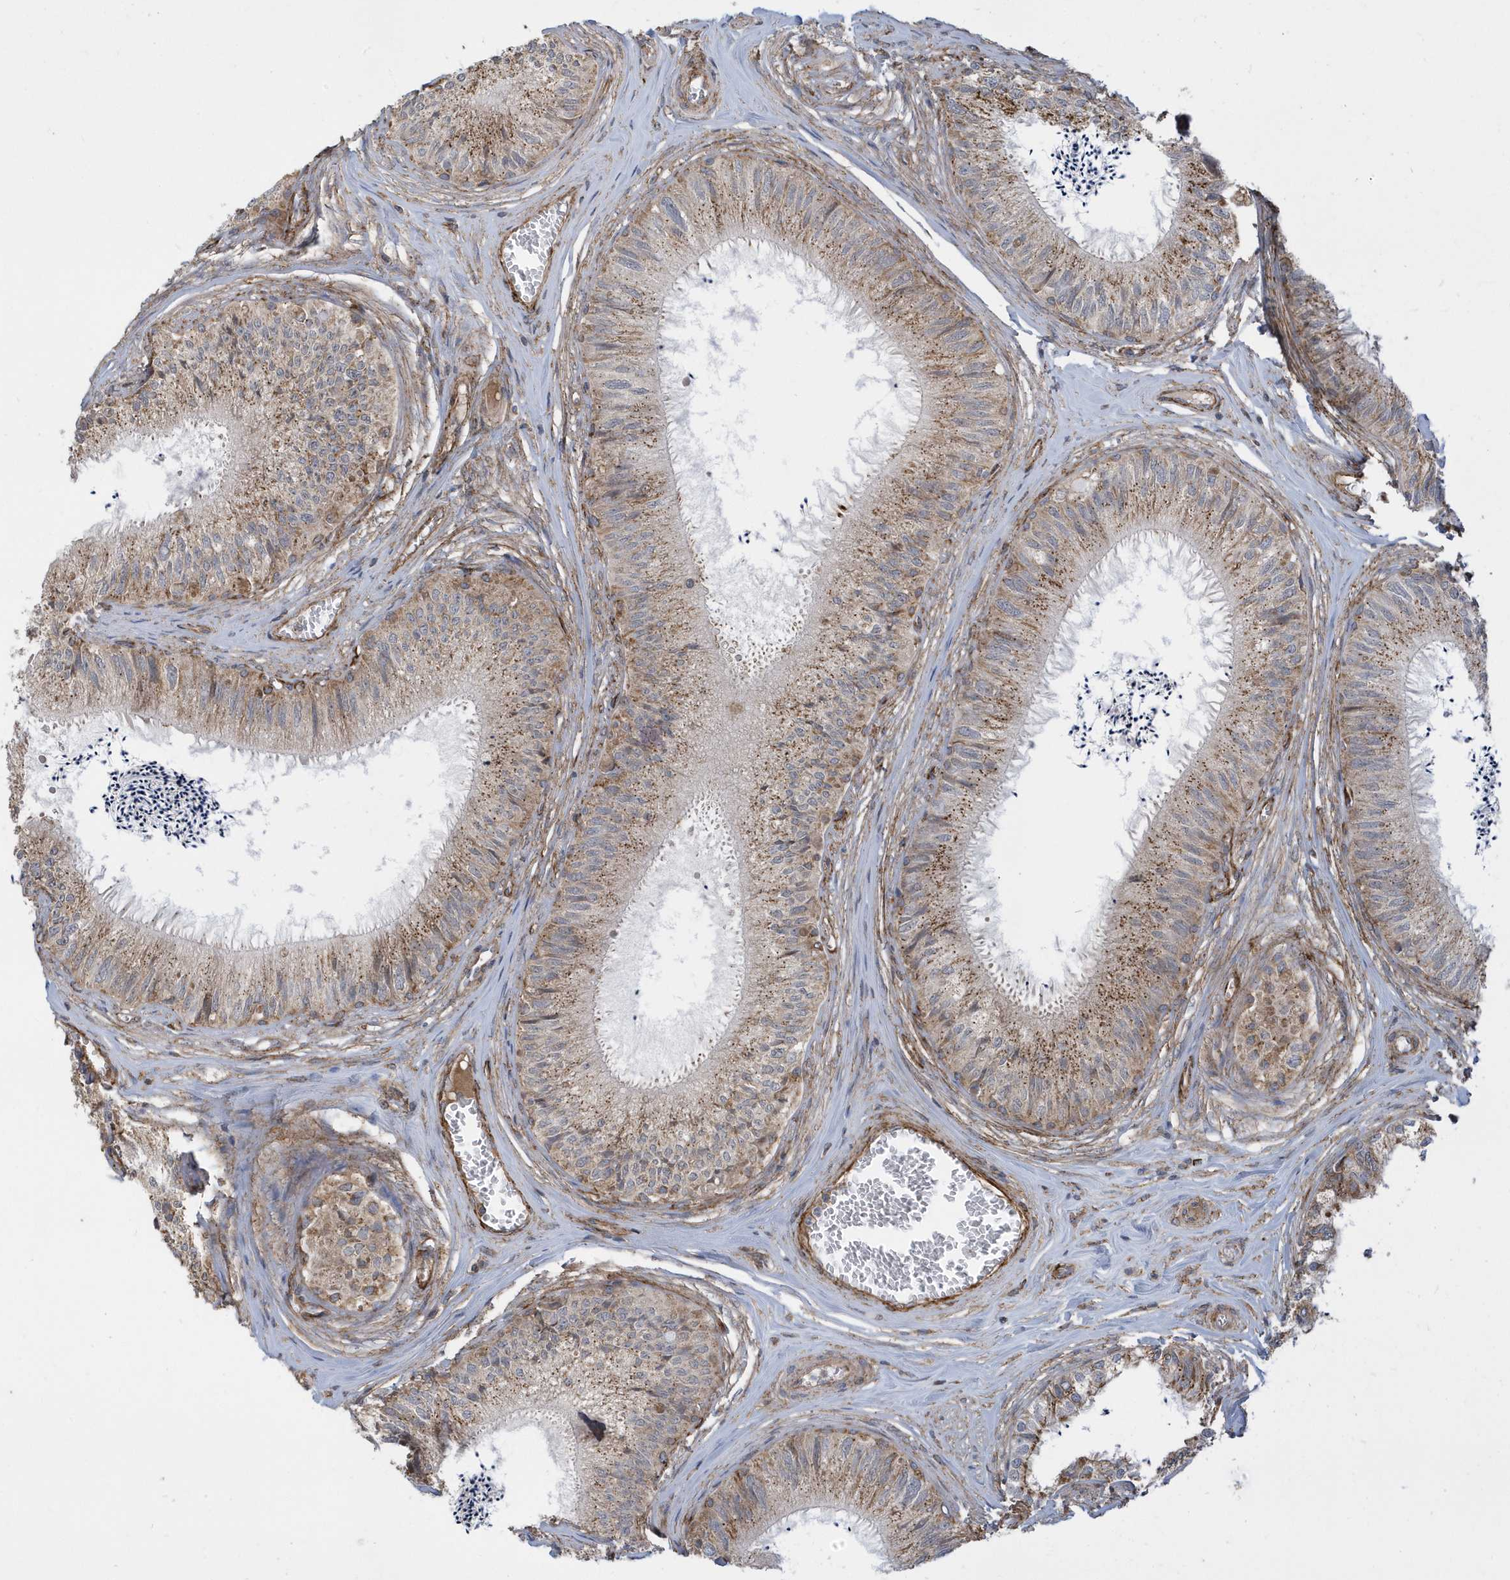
{"staining": {"intensity": "moderate", "quantity": ">75%", "location": "cytoplasmic/membranous"}, "tissue": "epididymis", "cell_type": "Glandular cells", "image_type": "normal", "snomed": [{"axis": "morphology", "description": "Normal tissue, NOS"}, {"axis": "topography", "description": "Epididymis"}], "caption": "IHC of benign epididymis shows medium levels of moderate cytoplasmic/membranous staining in about >75% of glandular cells.", "gene": "HRH4", "patient": {"sex": "male", "age": 79}}